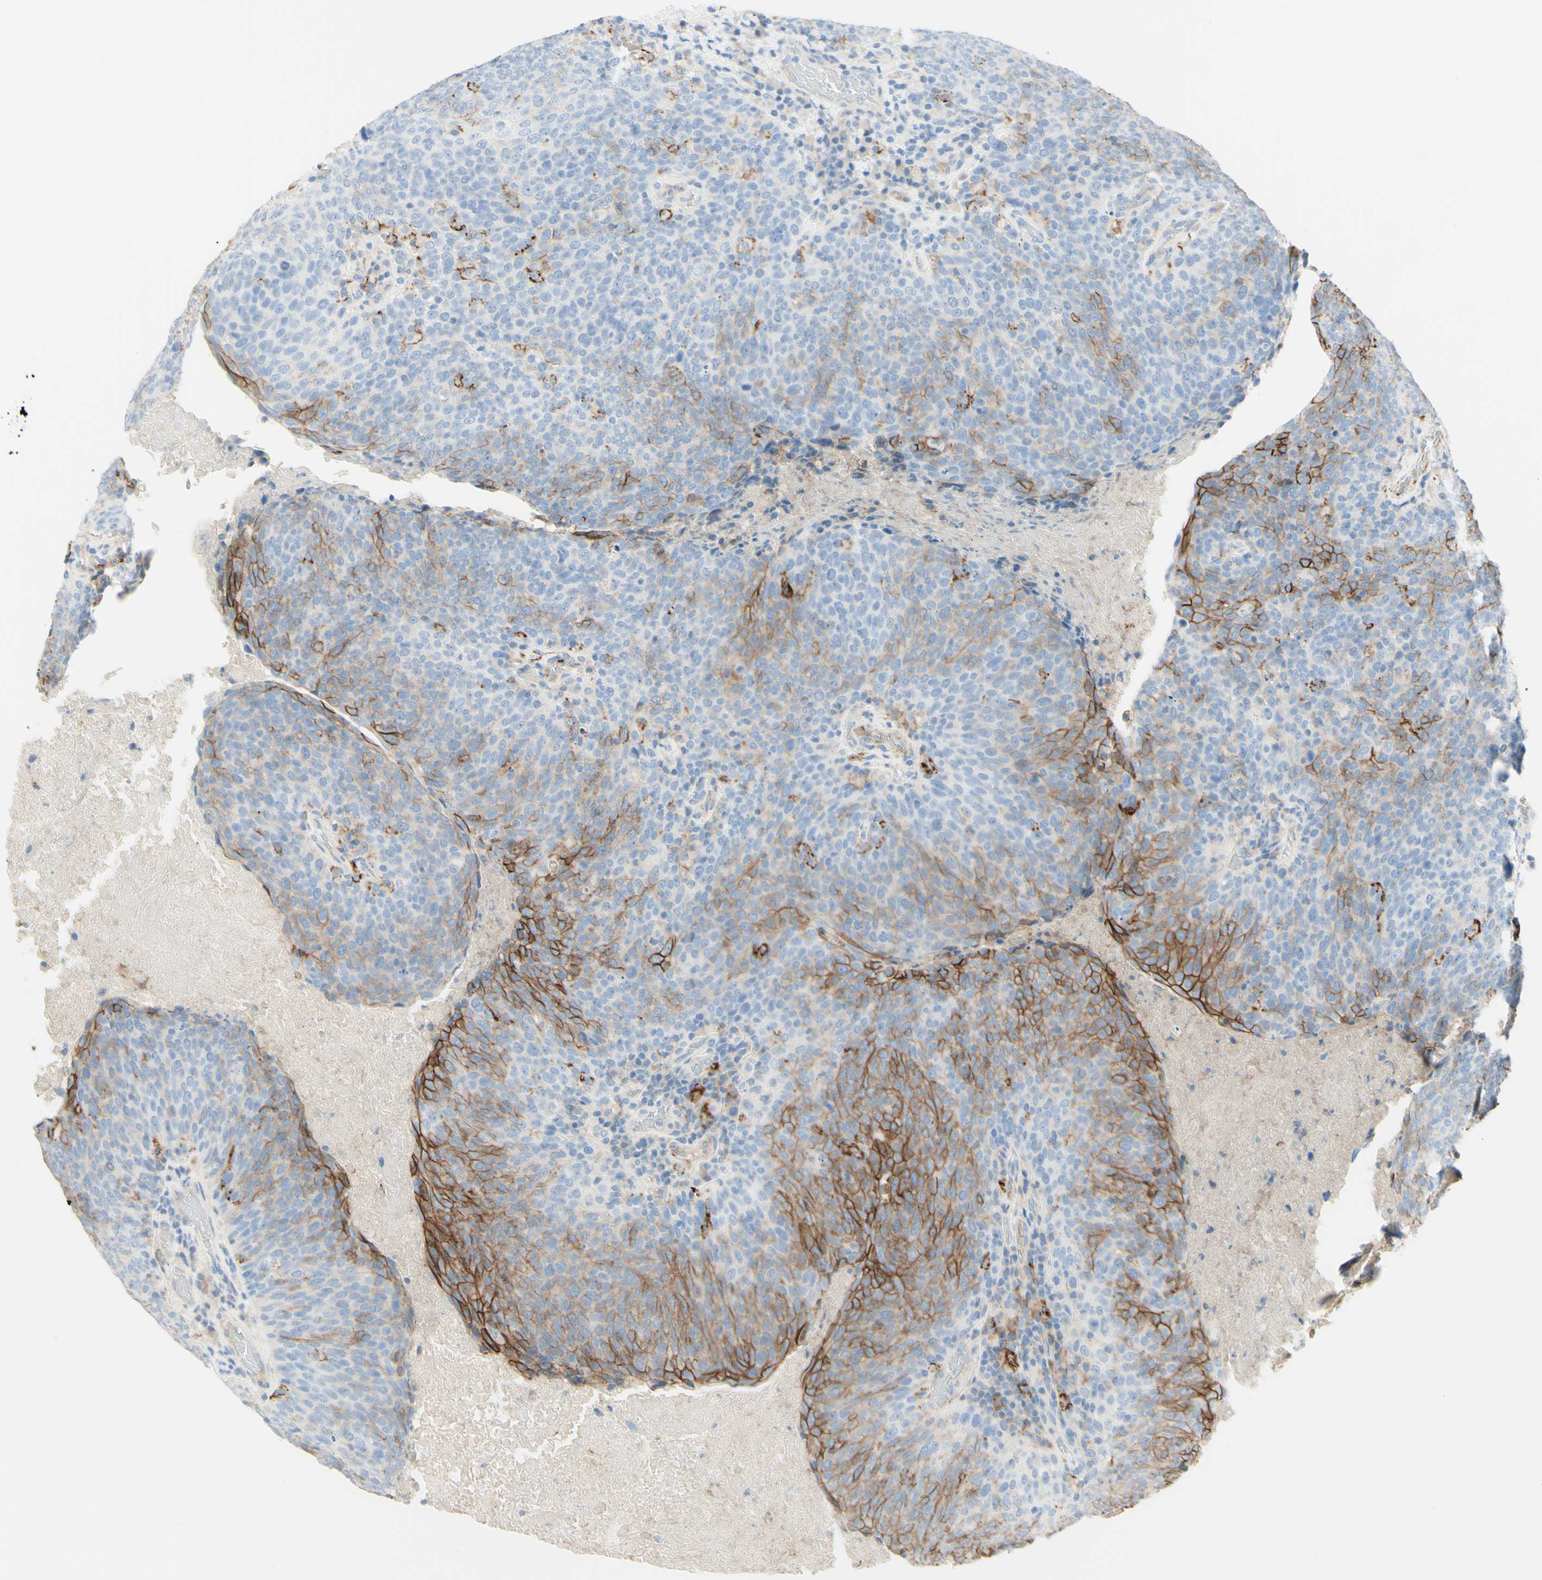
{"staining": {"intensity": "moderate", "quantity": "25%-75%", "location": "cytoplasmic/membranous"}, "tissue": "head and neck cancer", "cell_type": "Tumor cells", "image_type": "cancer", "snomed": [{"axis": "morphology", "description": "Squamous cell carcinoma, NOS"}, {"axis": "morphology", "description": "Squamous cell carcinoma, metastatic, NOS"}, {"axis": "topography", "description": "Lymph node"}, {"axis": "topography", "description": "Head-Neck"}], "caption": "This is an image of IHC staining of head and neck squamous cell carcinoma, which shows moderate expression in the cytoplasmic/membranous of tumor cells.", "gene": "ALCAM", "patient": {"sex": "male", "age": 62}}